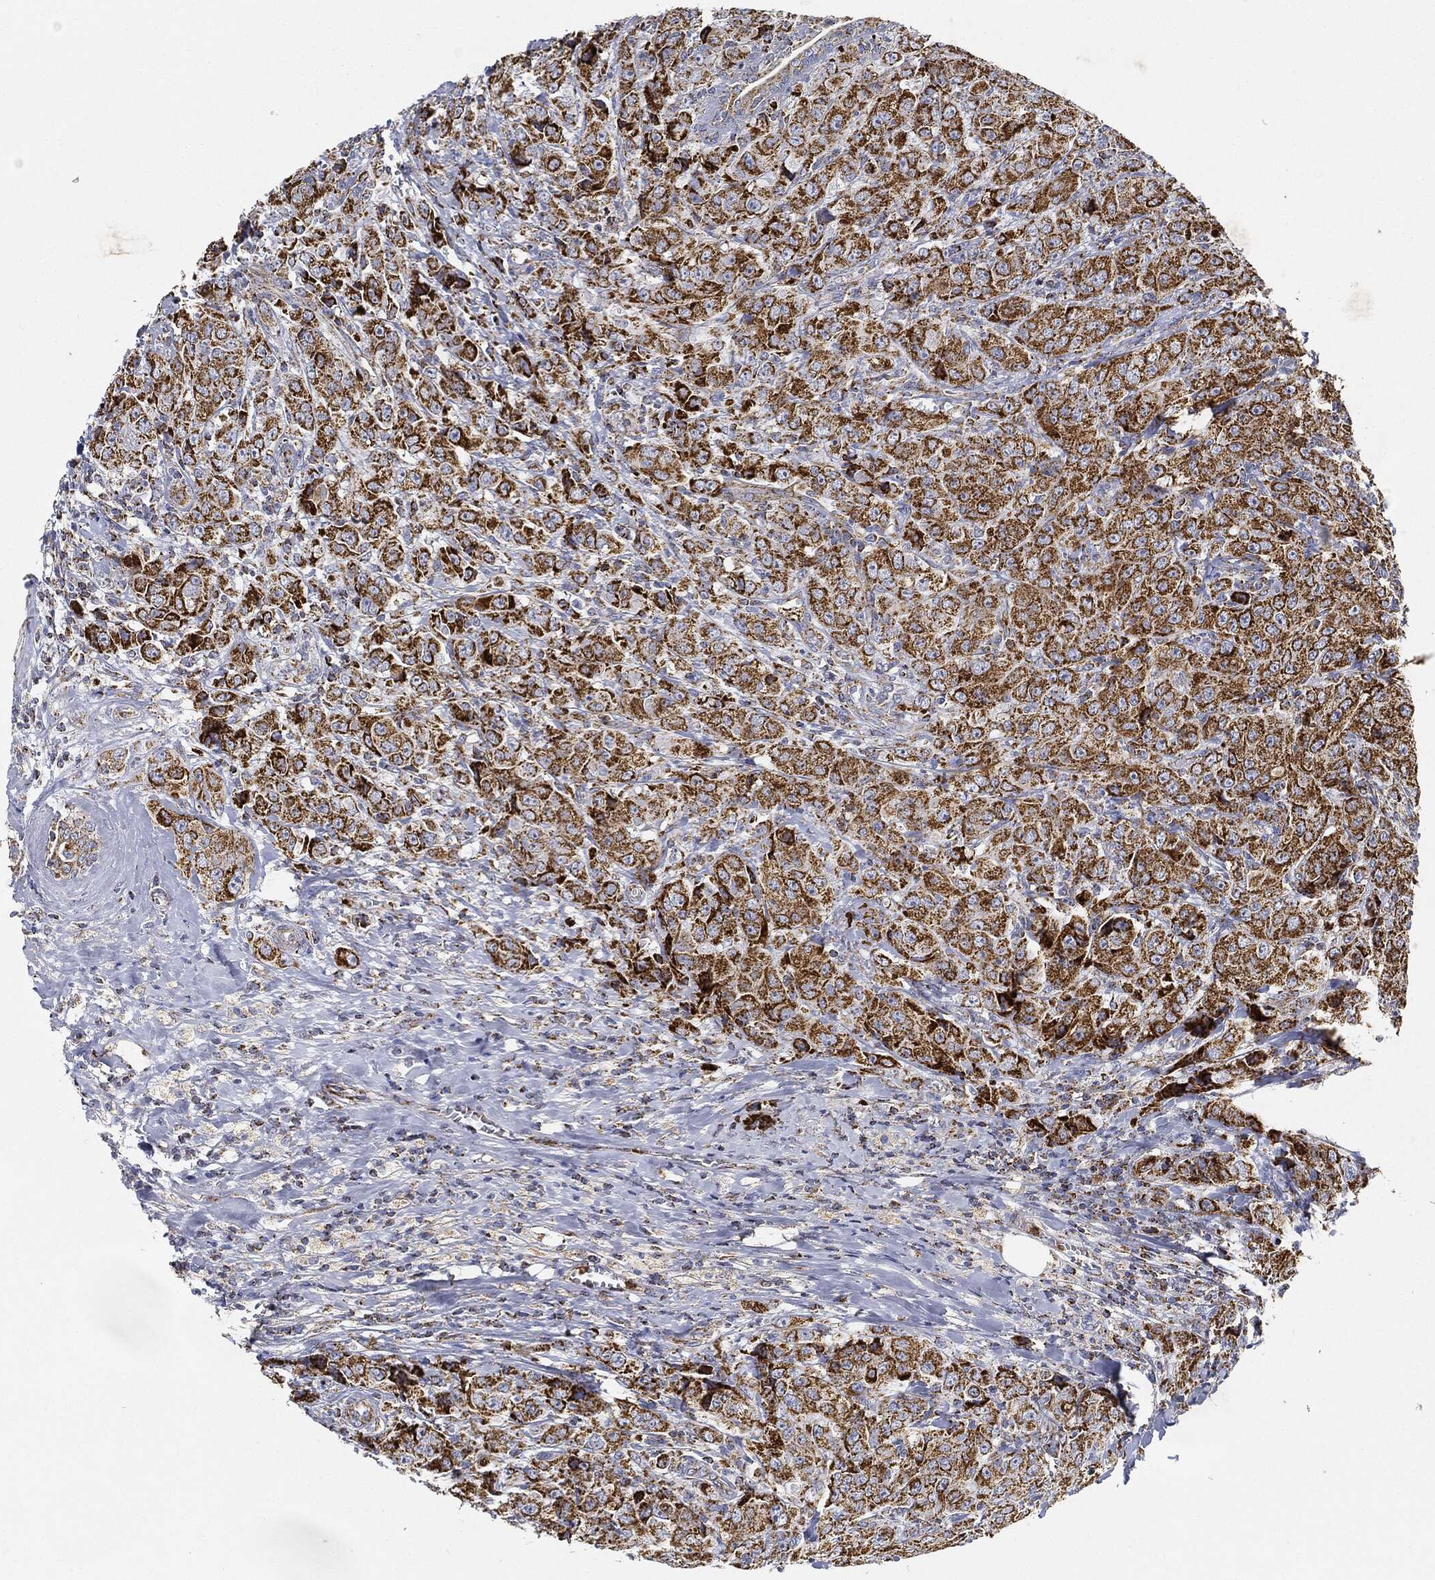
{"staining": {"intensity": "strong", "quantity": ">75%", "location": "cytoplasmic/membranous"}, "tissue": "breast cancer", "cell_type": "Tumor cells", "image_type": "cancer", "snomed": [{"axis": "morphology", "description": "Duct carcinoma"}, {"axis": "topography", "description": "Breast"}], "caption": "Immunohistochemical staining of breast cancer displays high levels of strong cytoplasmic/membranous staining in about >75% of tumor cells. (brown staining indicates protein expression, while blue staining denotes nuclei).", "gene": "CAPN15", "patient": {"sex": "female", "age": 43}}